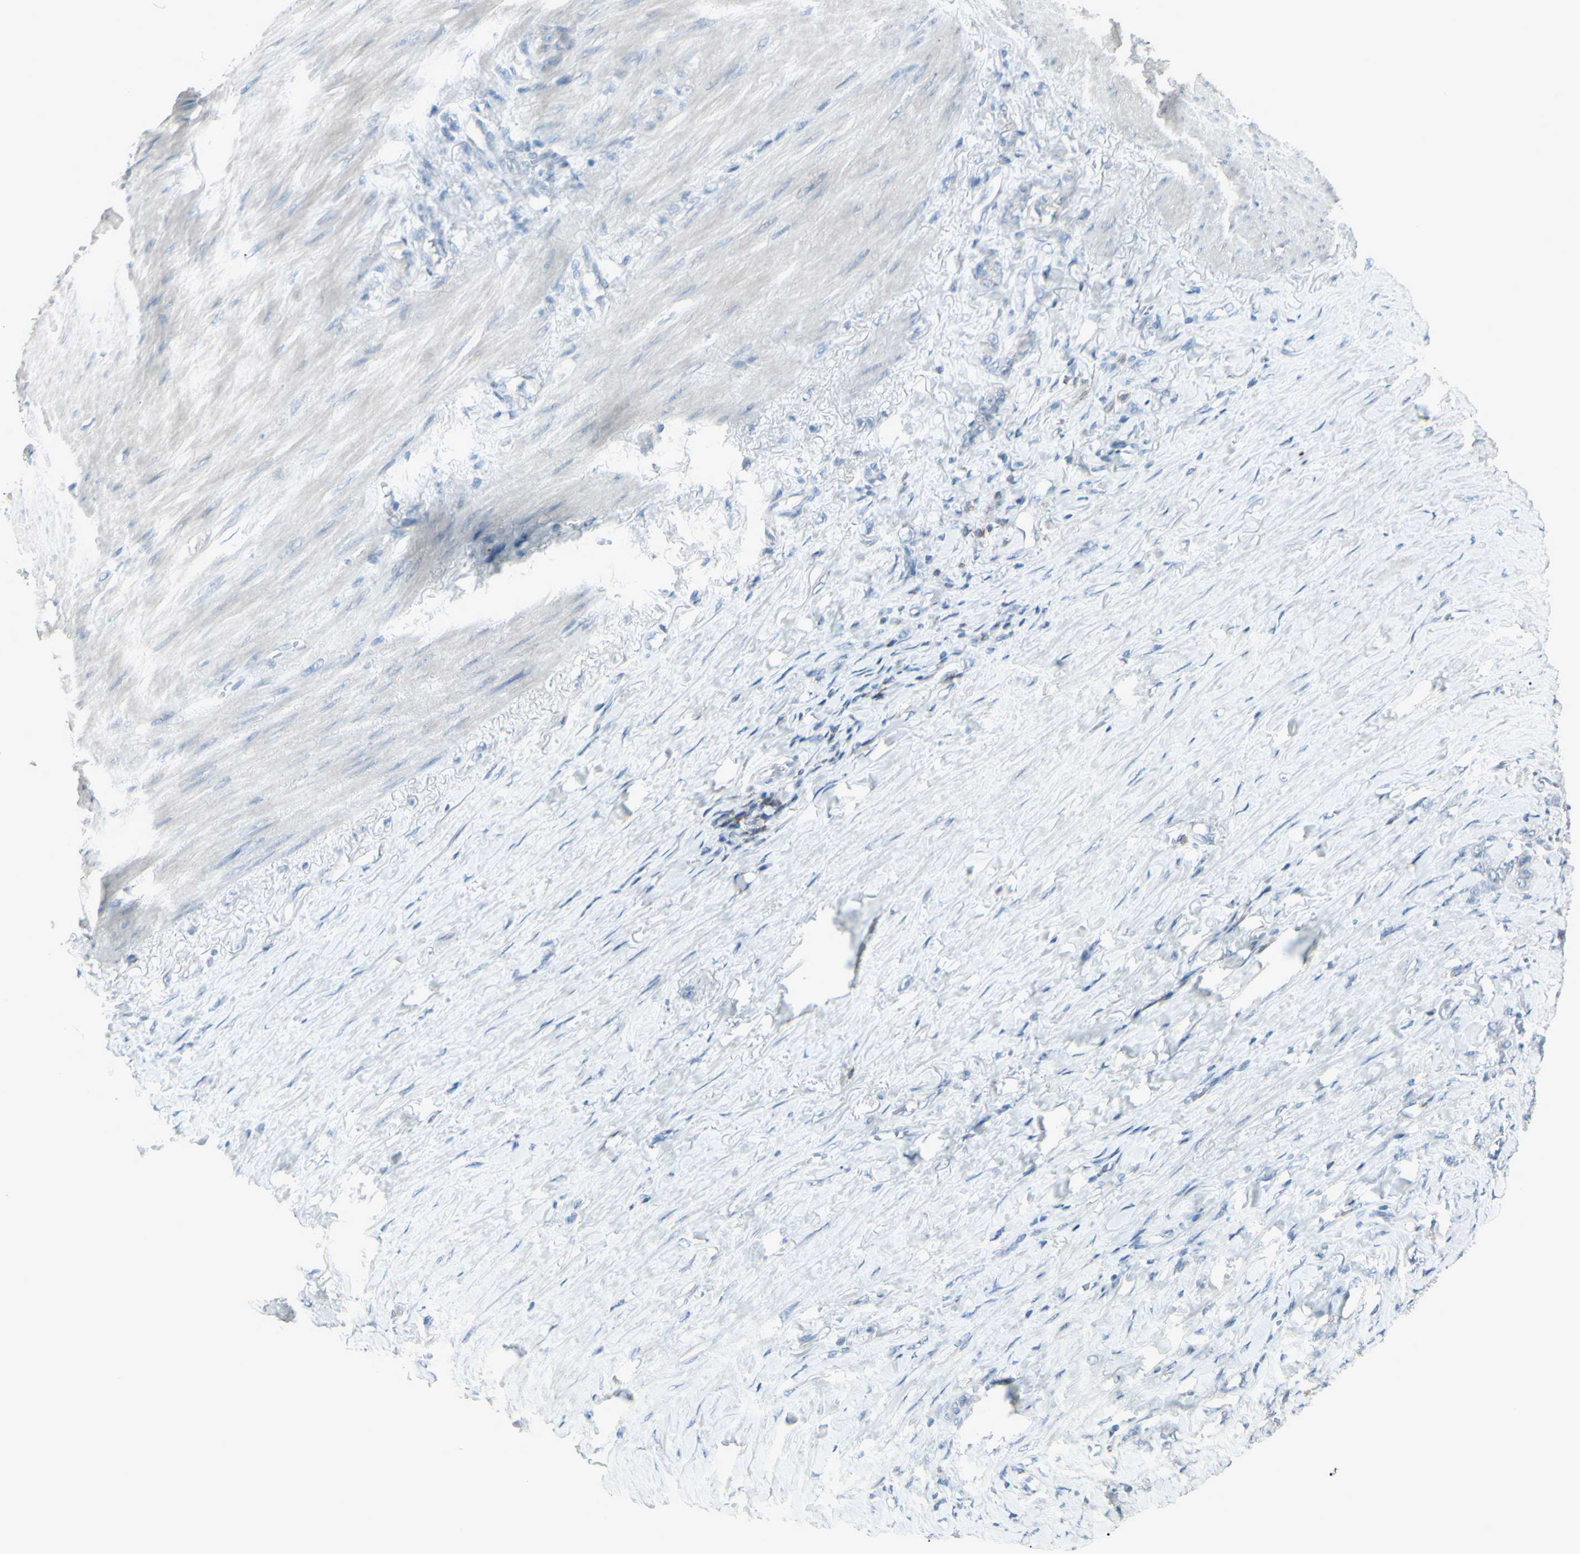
{"staining": {"intensity": "negative", "quantity": "none", "location": "none"}, "tissue": "stomach cancer", "cell_type": "Tumor cells", "image_type": "cancer", "snomed": [{"axis": "morphology", "description": "Adenocarcinoma, NOS"}, {"axis": "topography", "description": "Stomach"}], "caption": "Immunohistochemistry image of human stomach cancer (adenocarcinoma) stained for a protein (brown), which demonstrates no expression in tumor cells.", "gene": "CD79B", "patient": {"sex": "male", "age": 82}}